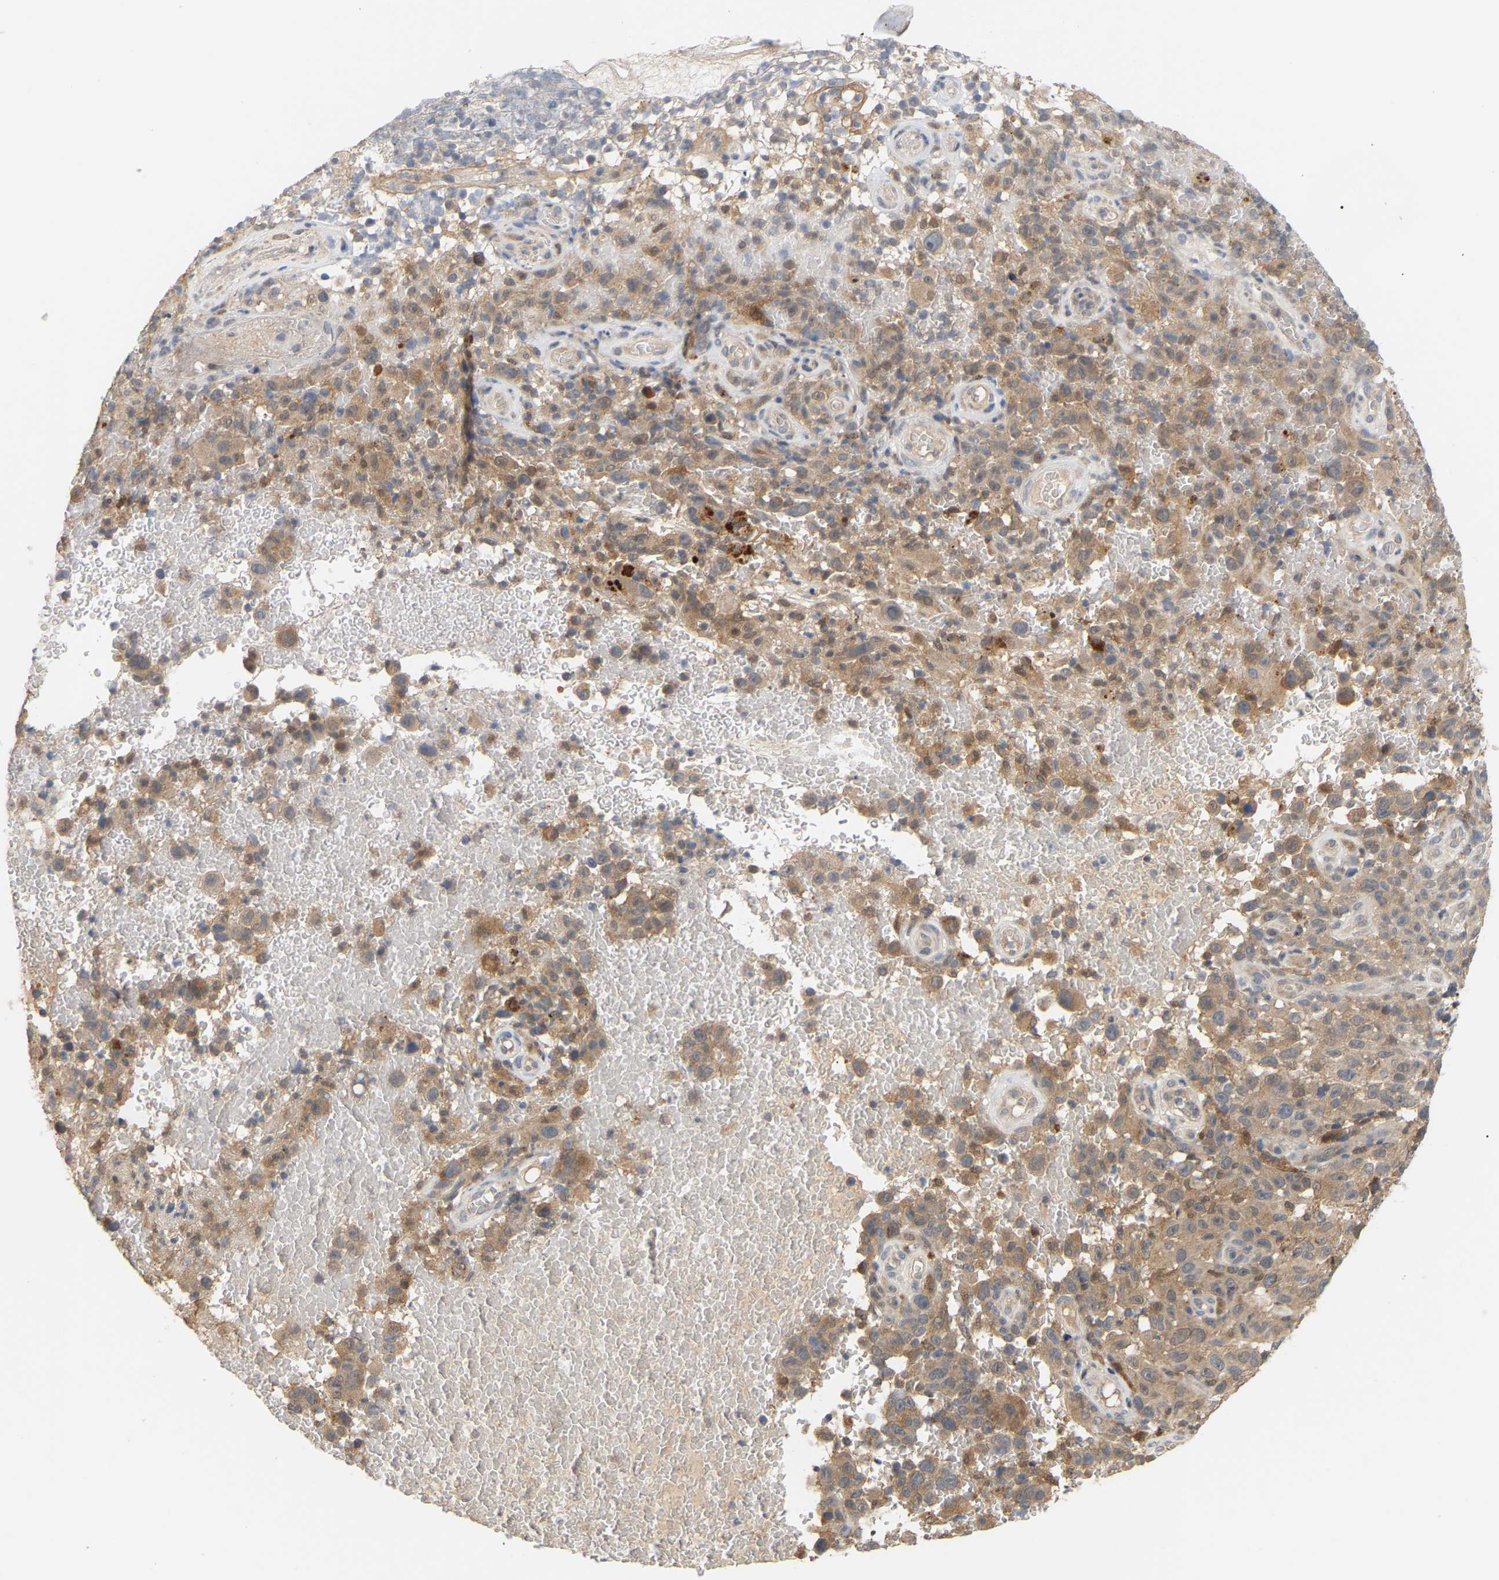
{"staining": {"intensity": "moderate", "quantity": ">75%", "location": "cytoplasmic/membranous"}, "tissue": "melanoma", "cell_type": "Tumor cells", "image_type": "cancer", "snomed": [{"axis": "morphology", "description": "Malignant melanoma, NOS"}, {"axis": "topography", "description": "Skin"}], "caption": "Immunohistochemistry (IHC) (DAB (3,3'-diaminobenzidine)) staining of human melanoma reveals moderate cytoplasmic/membranous protein positivity in about >75% of tumor cells.", "gene": "TPMT", "patient": {"sex": "female", "age": 82}}